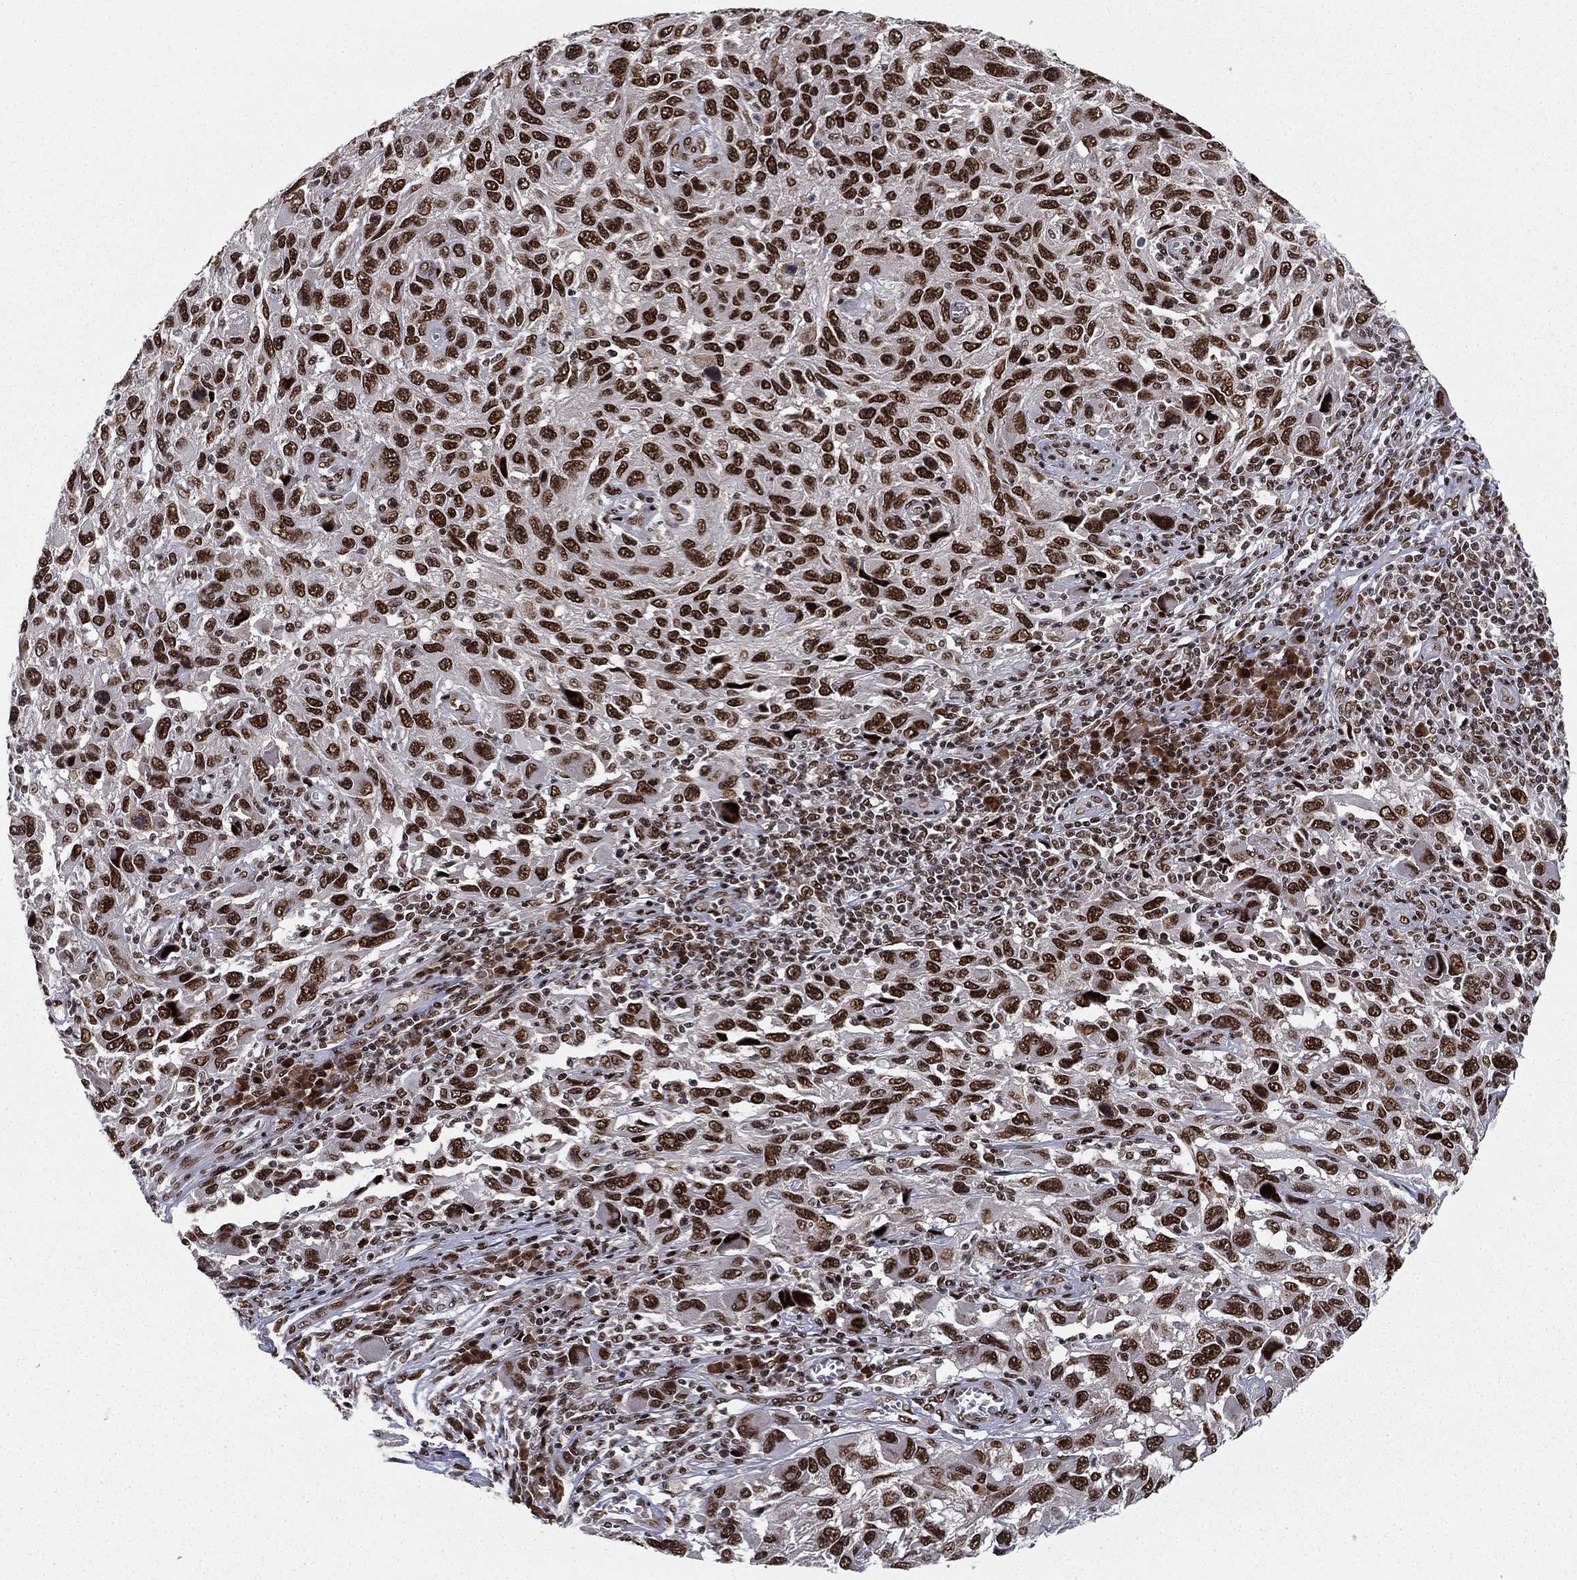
{"staining": {"intensity": "strong", "quantity": ">75%", "location": "nuclear"}, "tissue": "melanoma", "cell_type": "Tumor cells", "image_type": "cancer", "snomed": [{"axis": "morphology", "description": "Malignant melanoma, NOS"}, {"axis": "topography", "description": "Skin"}], "caption": "An image of human malignant melanoma stained for a protein exhibits strong nuclear brown staining in tumor cells. The protein is stained brown, and the nuclei are stained in blue (DAB IHC with brightfield microscopy, high magnification).", "gene": "RTF1", "patient": {"sex": "male", "age": 53}}